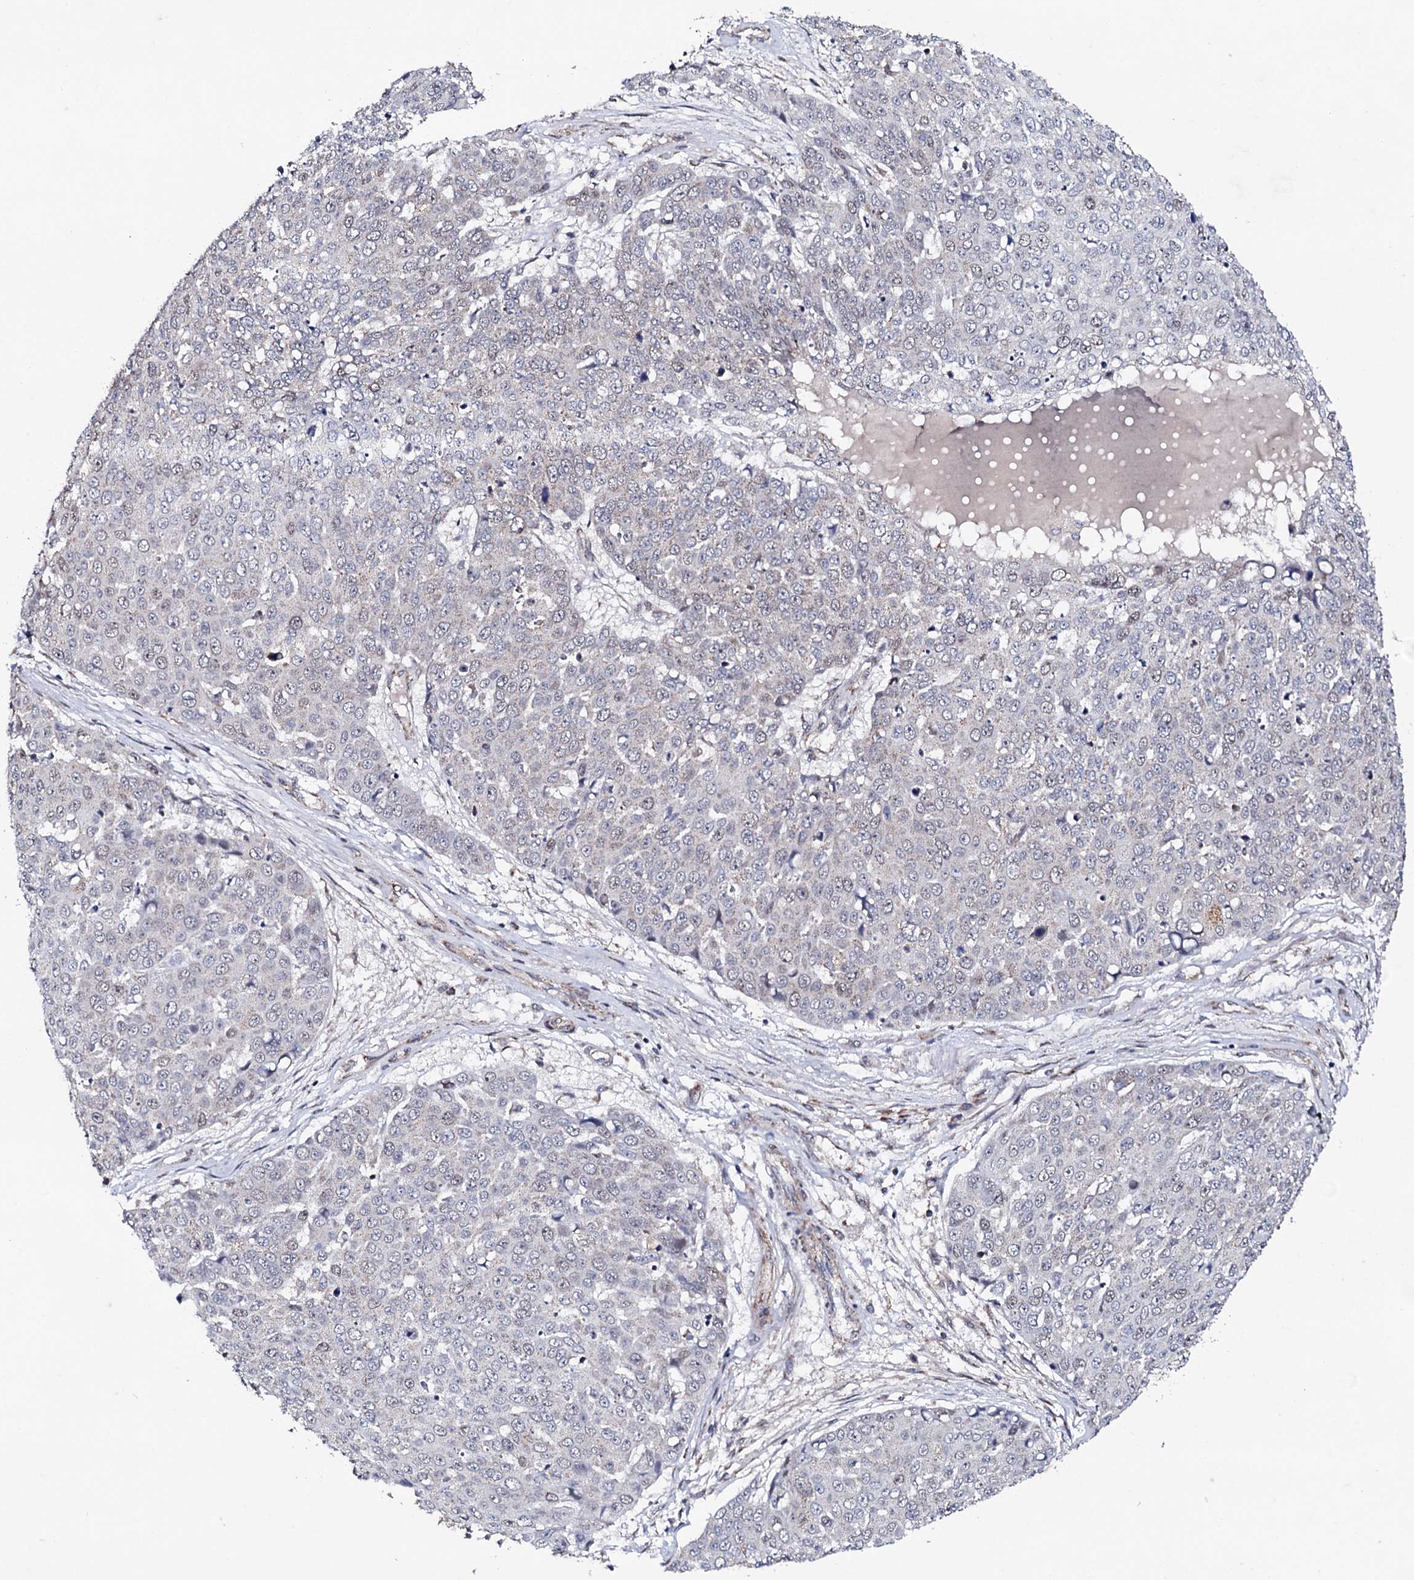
{"staining": {"intensity": "negative", "quantity": "none", "location": "none"}, "tissue": "skin cancer", "cell_type": "Tumor cells", "image_type": "cancer", "snomed": [{"axis": "morphology", "description": "Squamous cell carcinoma, NOS"}, {"axis": "topography", "description": "Skin"}], "caption": "IHC histopathology image of neoplastic tissue: skin cancer stained with DAB displays no significant protein expression in tumor cells.", "gene": "MTIF3", "patient": {"sex": "male", "age": 71}}